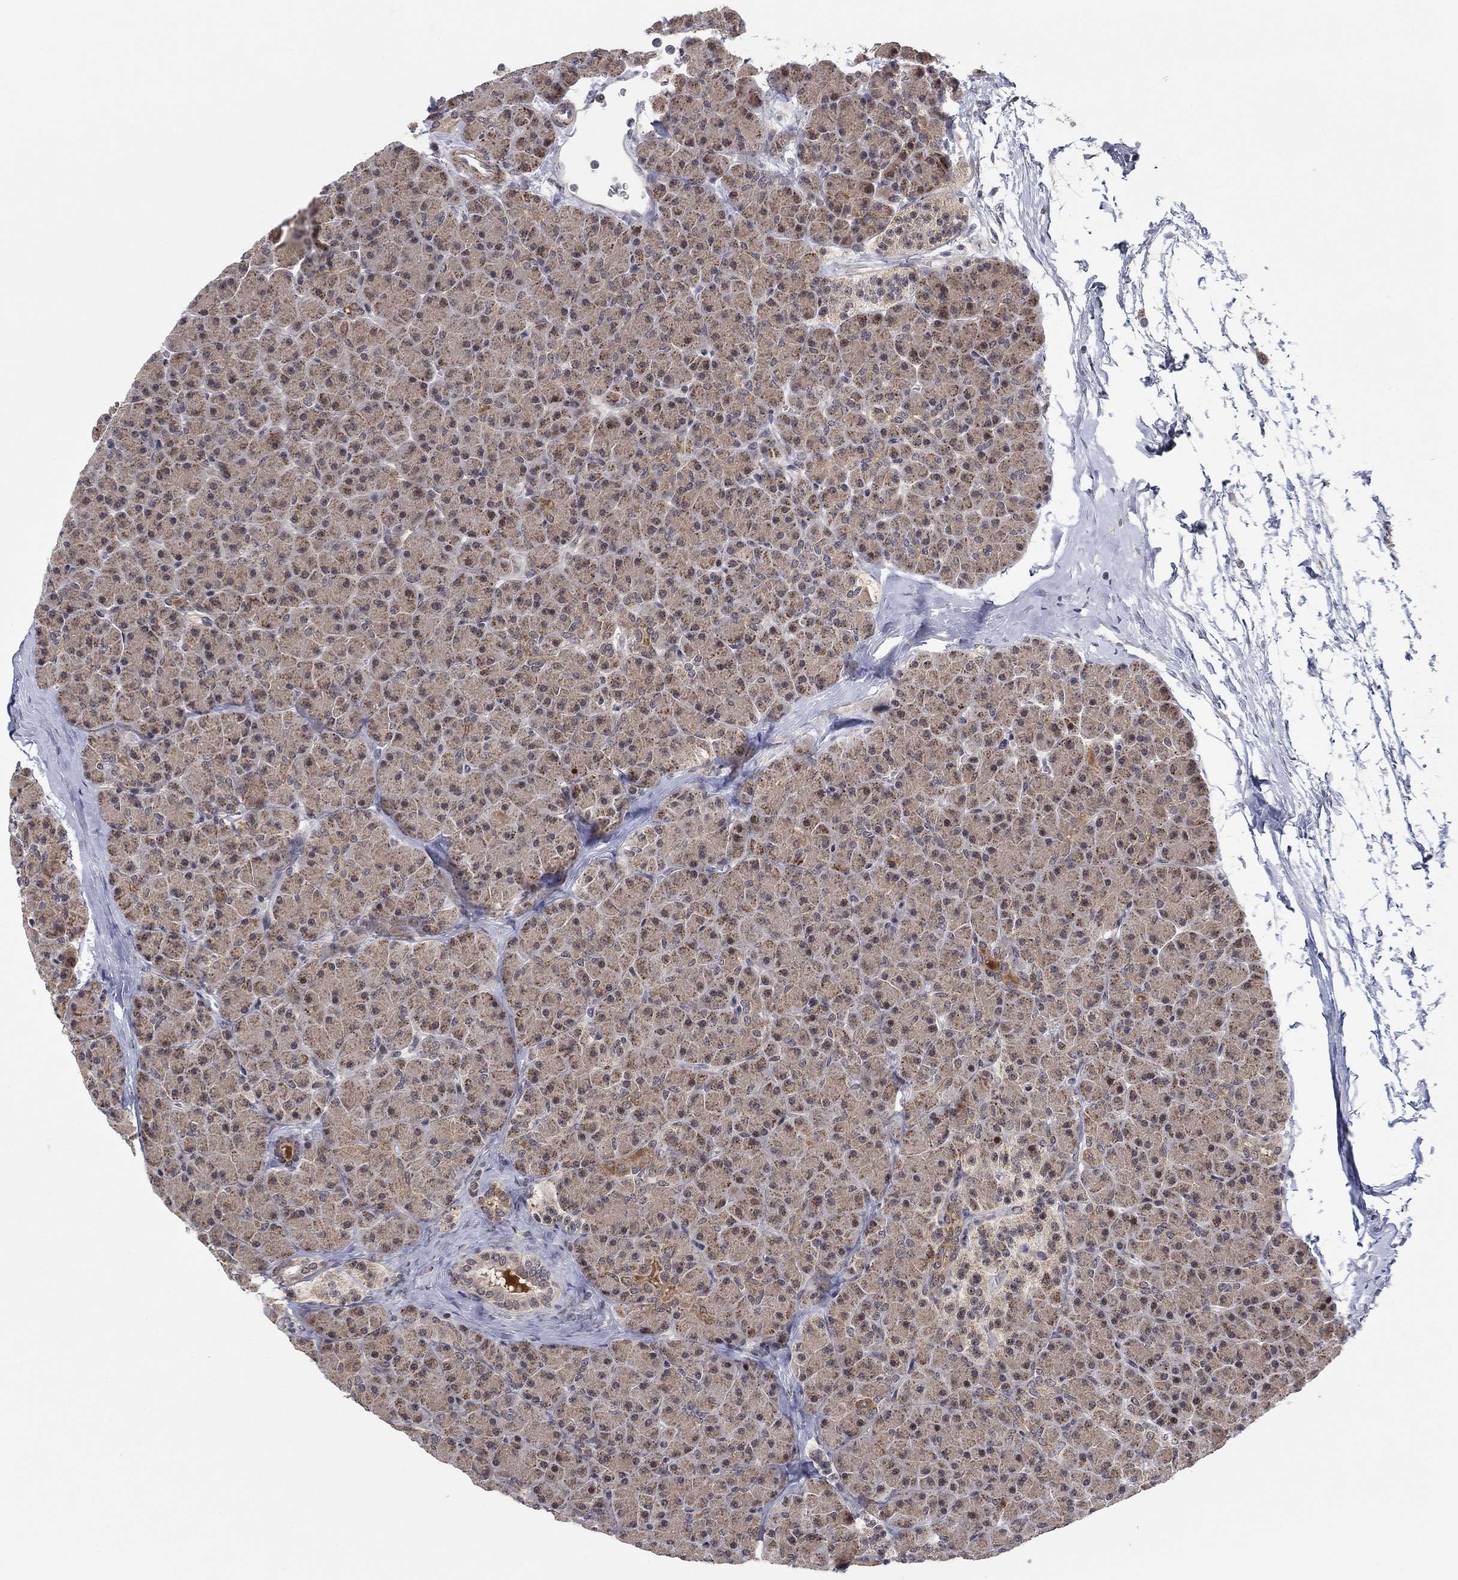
{"staining": {"intensity": "moderate", "quantity": ">75%", "location": "cytoplasmic/membranous"}, "tissue": "pancreas", "cell_type": "Exocrine glandular cells", "image_type": "normal", "snomed": [{"axis": "morphology", "description": "Normal tissue, NOS"}, {"axis": "topography", "description": "Pancreas"}], "caption": "Normal pancreas displays moderate cytoplasmic/membranous expression in approximately >75% of exocrine glandular cells, visualized by immunohistochemistry. (brown staining indicates protein expression, while blue staining denotes nuclei).", "gene": "ZNF395", "patient": {"sex": "female", "age": 44}}